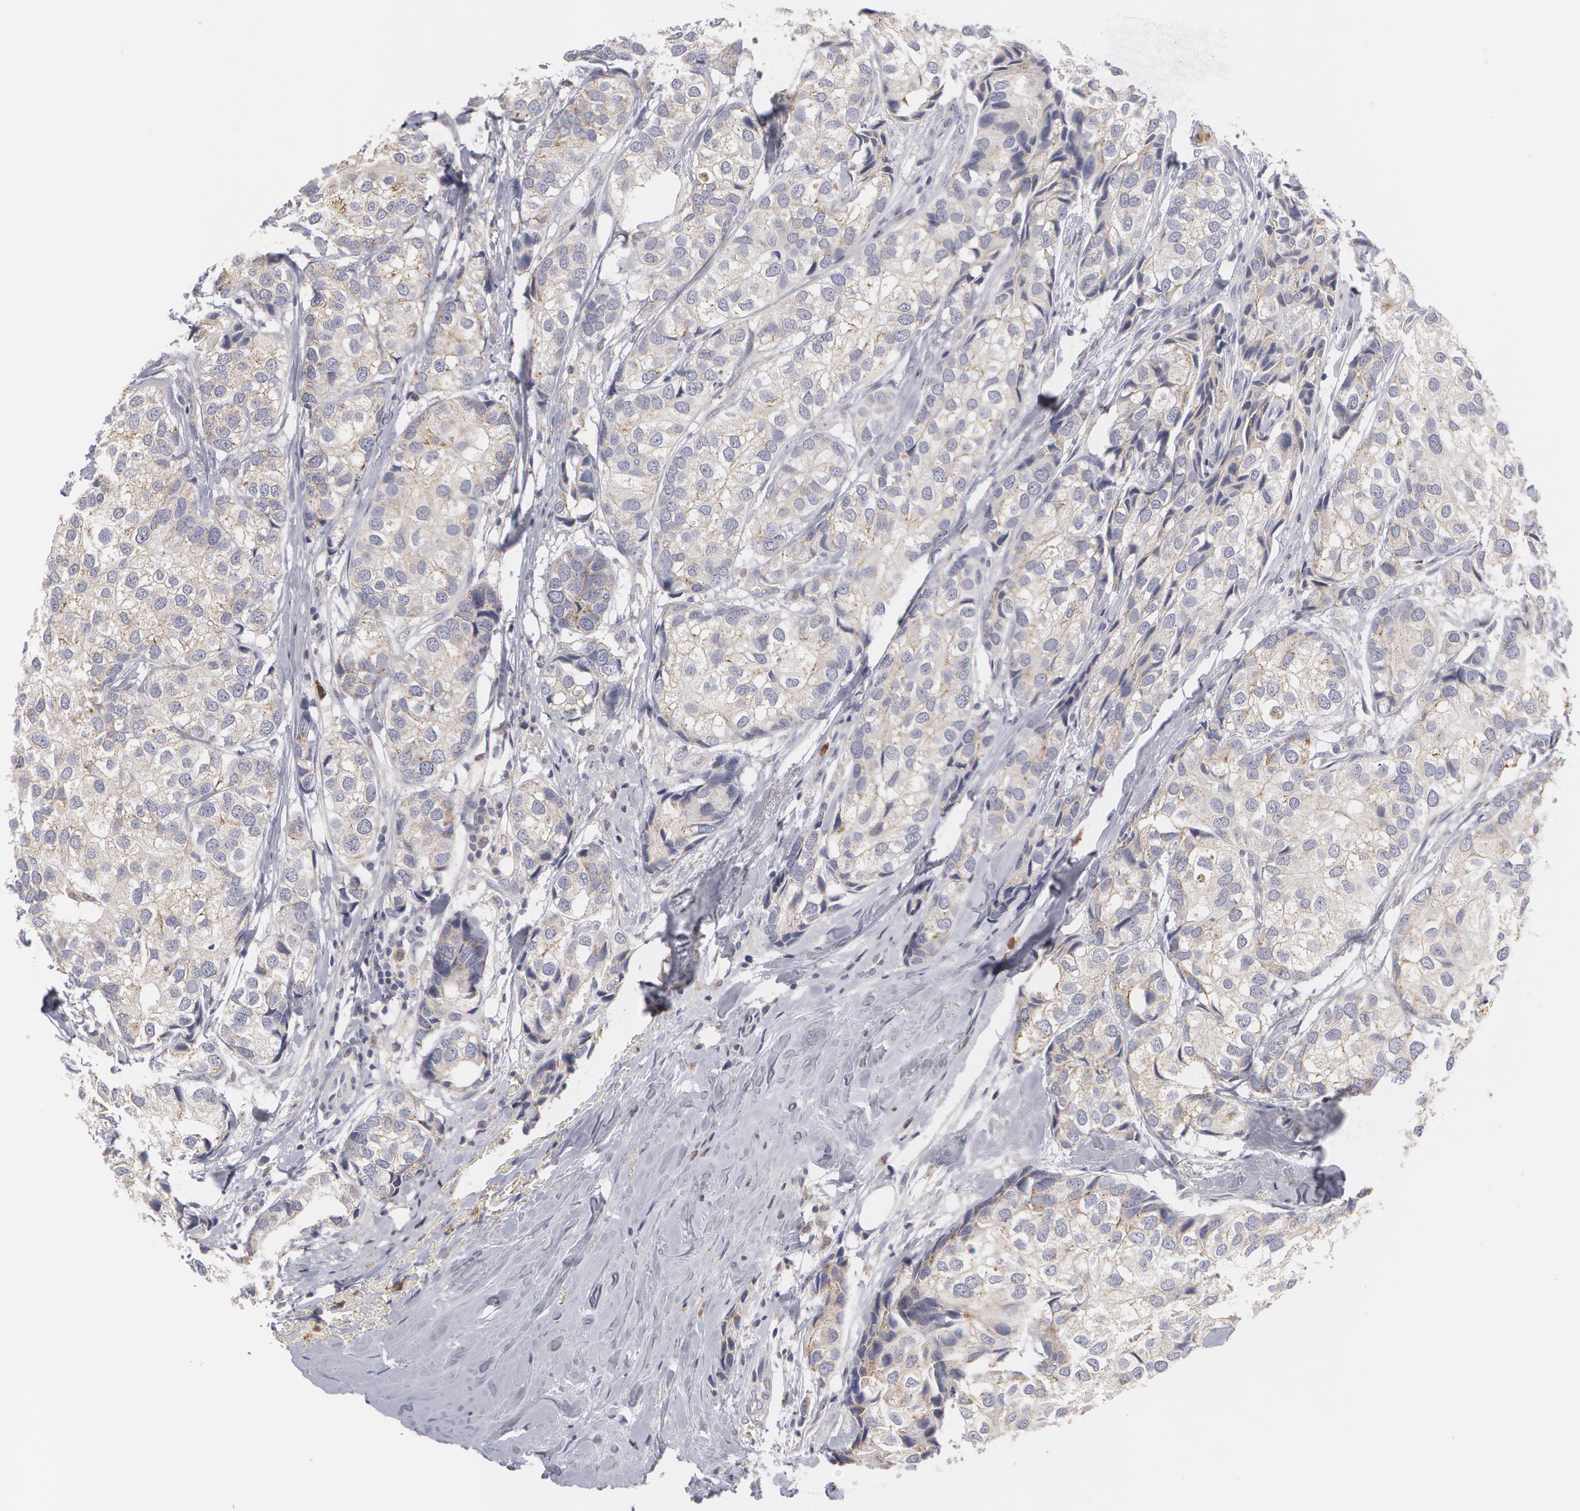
{"staining": {"intensity": "weak", "quantity": ">75%", "location": "cytoplasmic/membranous"}, "tissue": "breast cancer", "cell_type": "Tumor cells", "image_type": "cancer", "snomed": [{"axis": "morphology", "description": "Duct carcinoma"}, {"axis": "topography", "description": "Breast"}], "caption": "A photomicrograph showing weak cytoplasmic/membranous positivity in approximately >75% of tumor cells in intraductal carcinoma (breast), as visualized by brown immunohistochemical staining.", "gene": "CAT", "patient": {"sex": "female", "age": 68}}